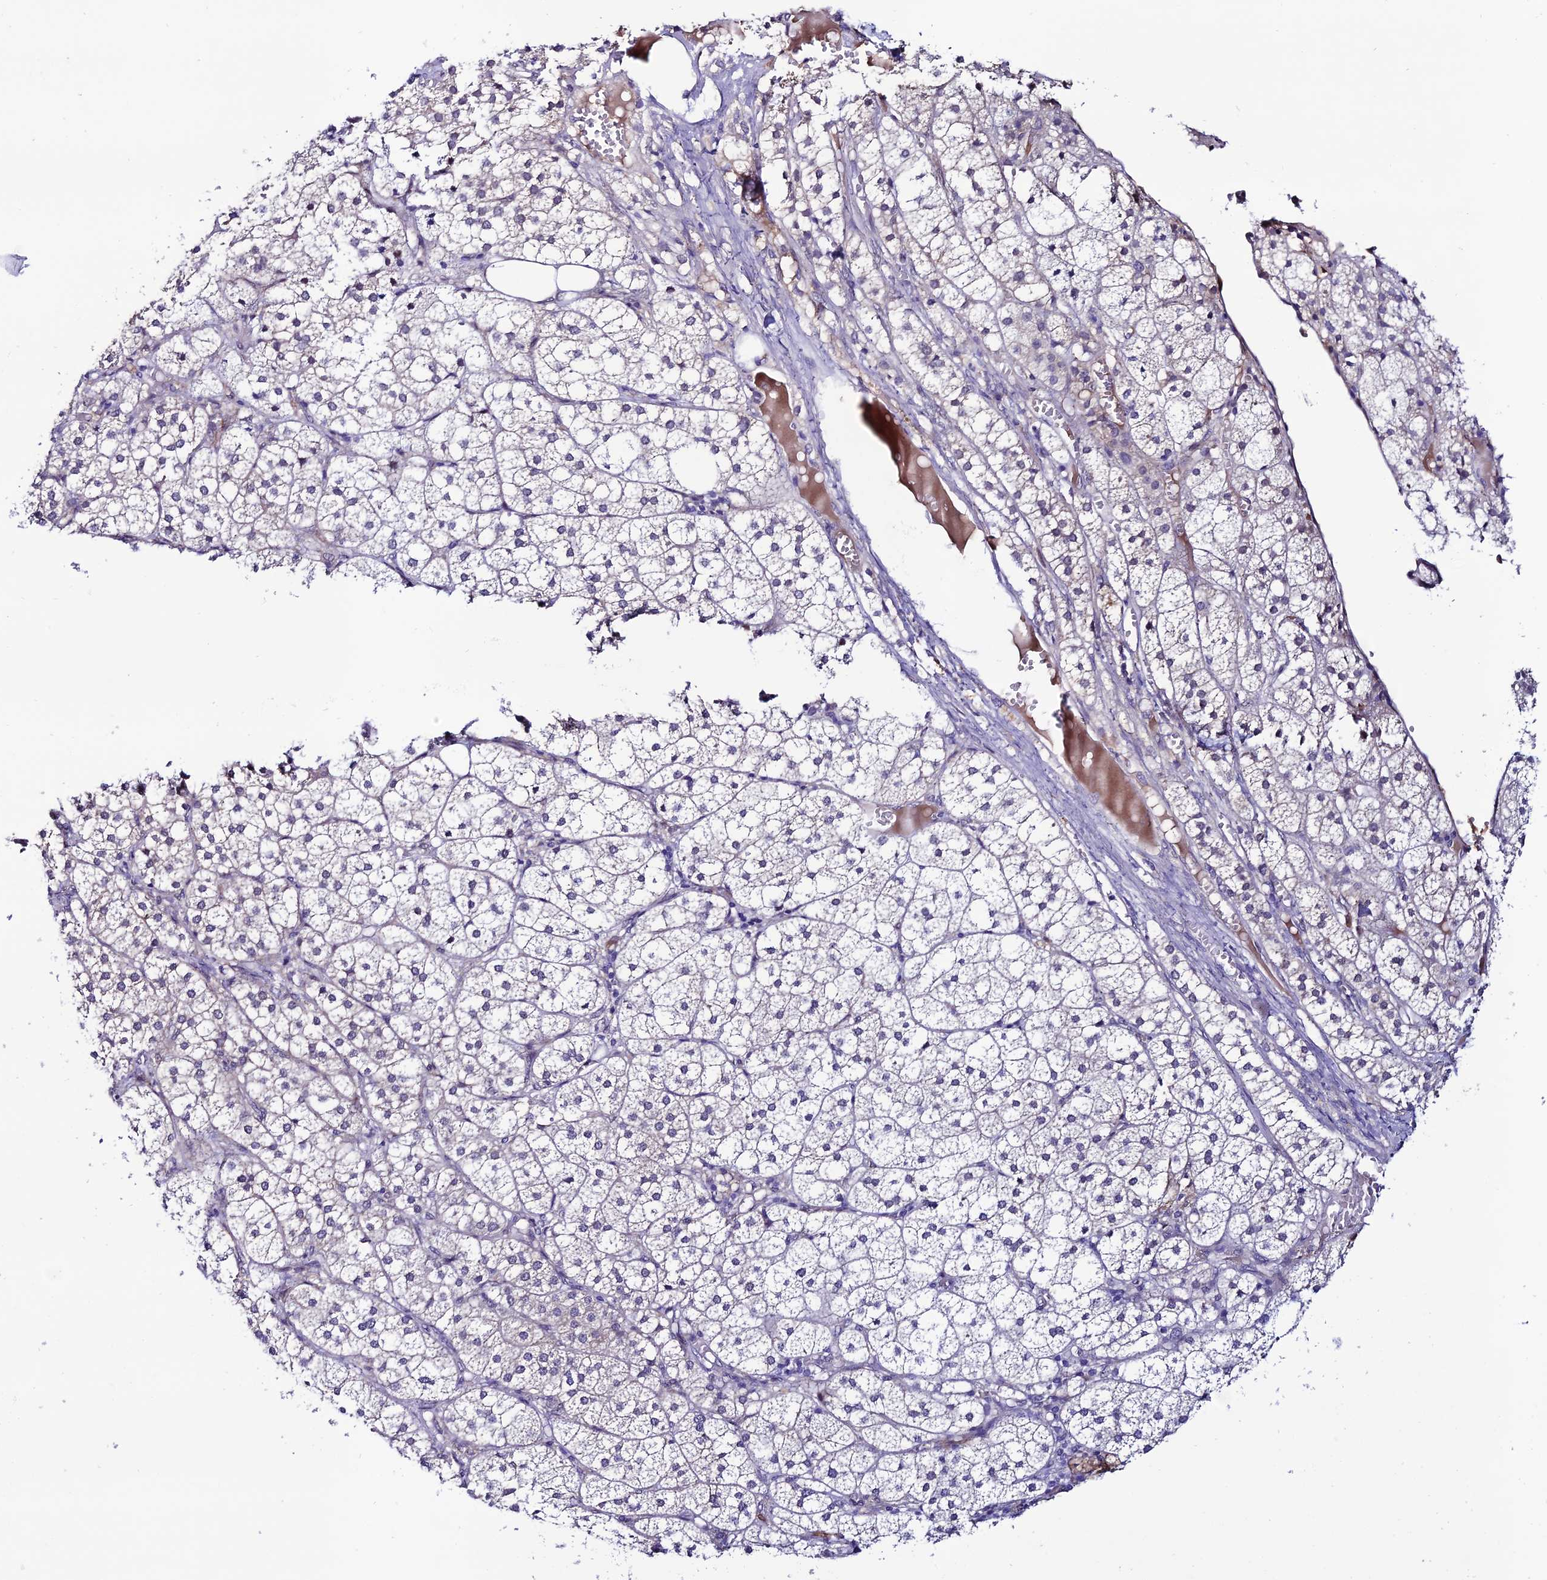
{"staining": {"intensity": "moderate", "quantity": "<25%", "location": "cytoplasmic/membranous,nuclear"}, "tissue": "adrenal gland", "cell_type": "Glandular cells", "image_type": "normal", "snomed": [{"axis": "morphology", "description": "Normal tissue, NOS"}, {"axis": "topography", "description": "Adrenal gland"}], "caption": "Protein expression analysis of normal human adrenal gland reveals moderate cytoplasmic/membranous,nuclear positivity in approximately <25% of glandular cells. (Brightfield microscopy of DAB IHC at high magnification).", "gene": "FZD8", "patient": {"sex": "female", "age": 61}}